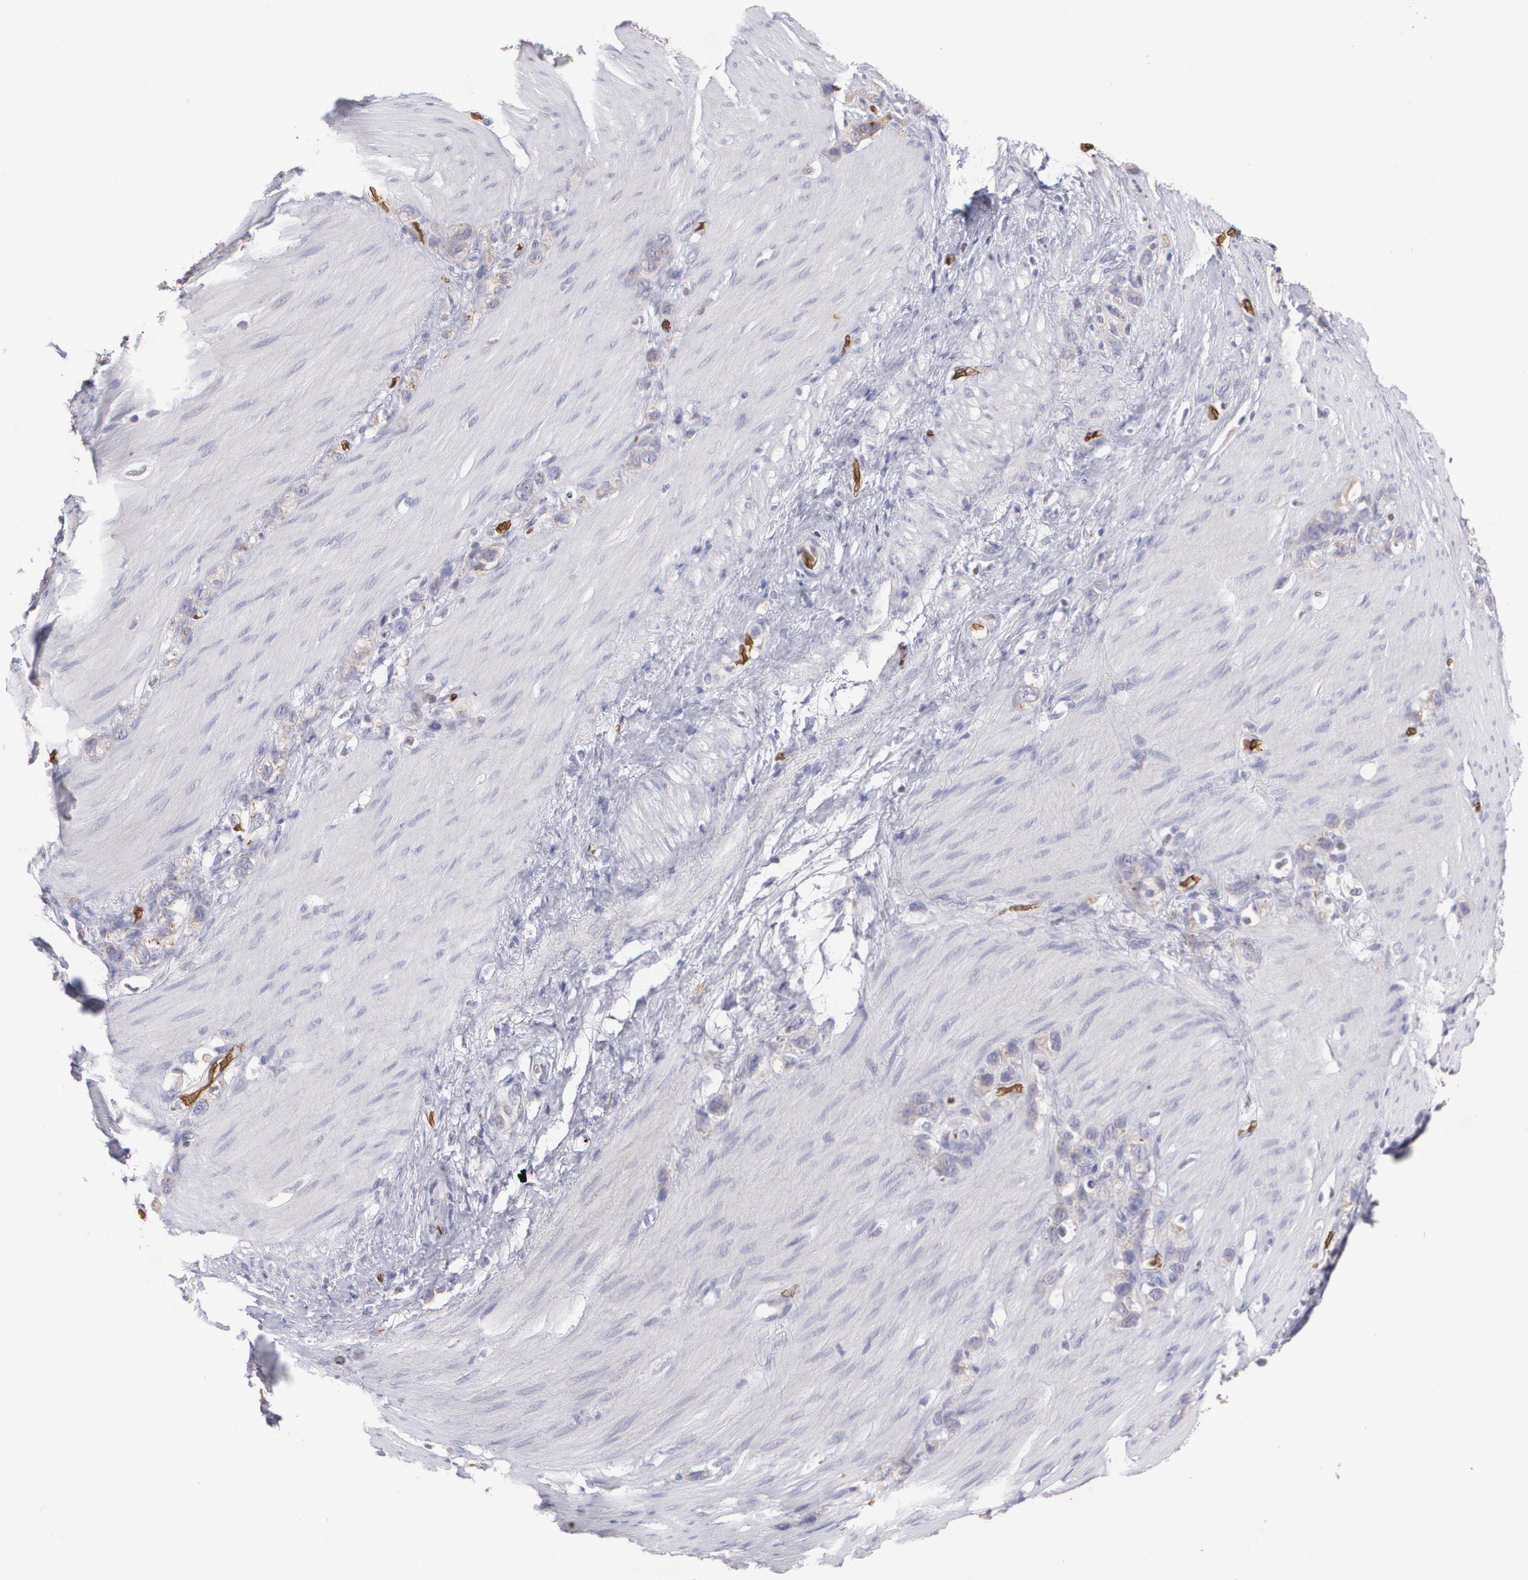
{"staining": {"intensity": "weak", "quantity": "<25%", "location": "cytoplasmic/membranous"}, "tissue": "stomach cancer", "cell_type": "Tumor cells", "image_type": "cancer", "snomed": [{"axis": "morphology", "description": "Normal tissue, NOS"}, {"axis": "morphology", "description": "Adenocarcinoma, NOS"}, {"axis": "morphology", "description": "Adenocarcinoma, High grade"}, {"axis": "topography", "description": "Stomach, upper"}, {"axis": "topography", "description": "Stomach"}], "caption": "Stomach adenocarcinoma was stained to show a protein in brown. There is no significant expression in tumor cells.", "gene": "SLC2A1", "patient": {"sex": "female", "age": 65}}